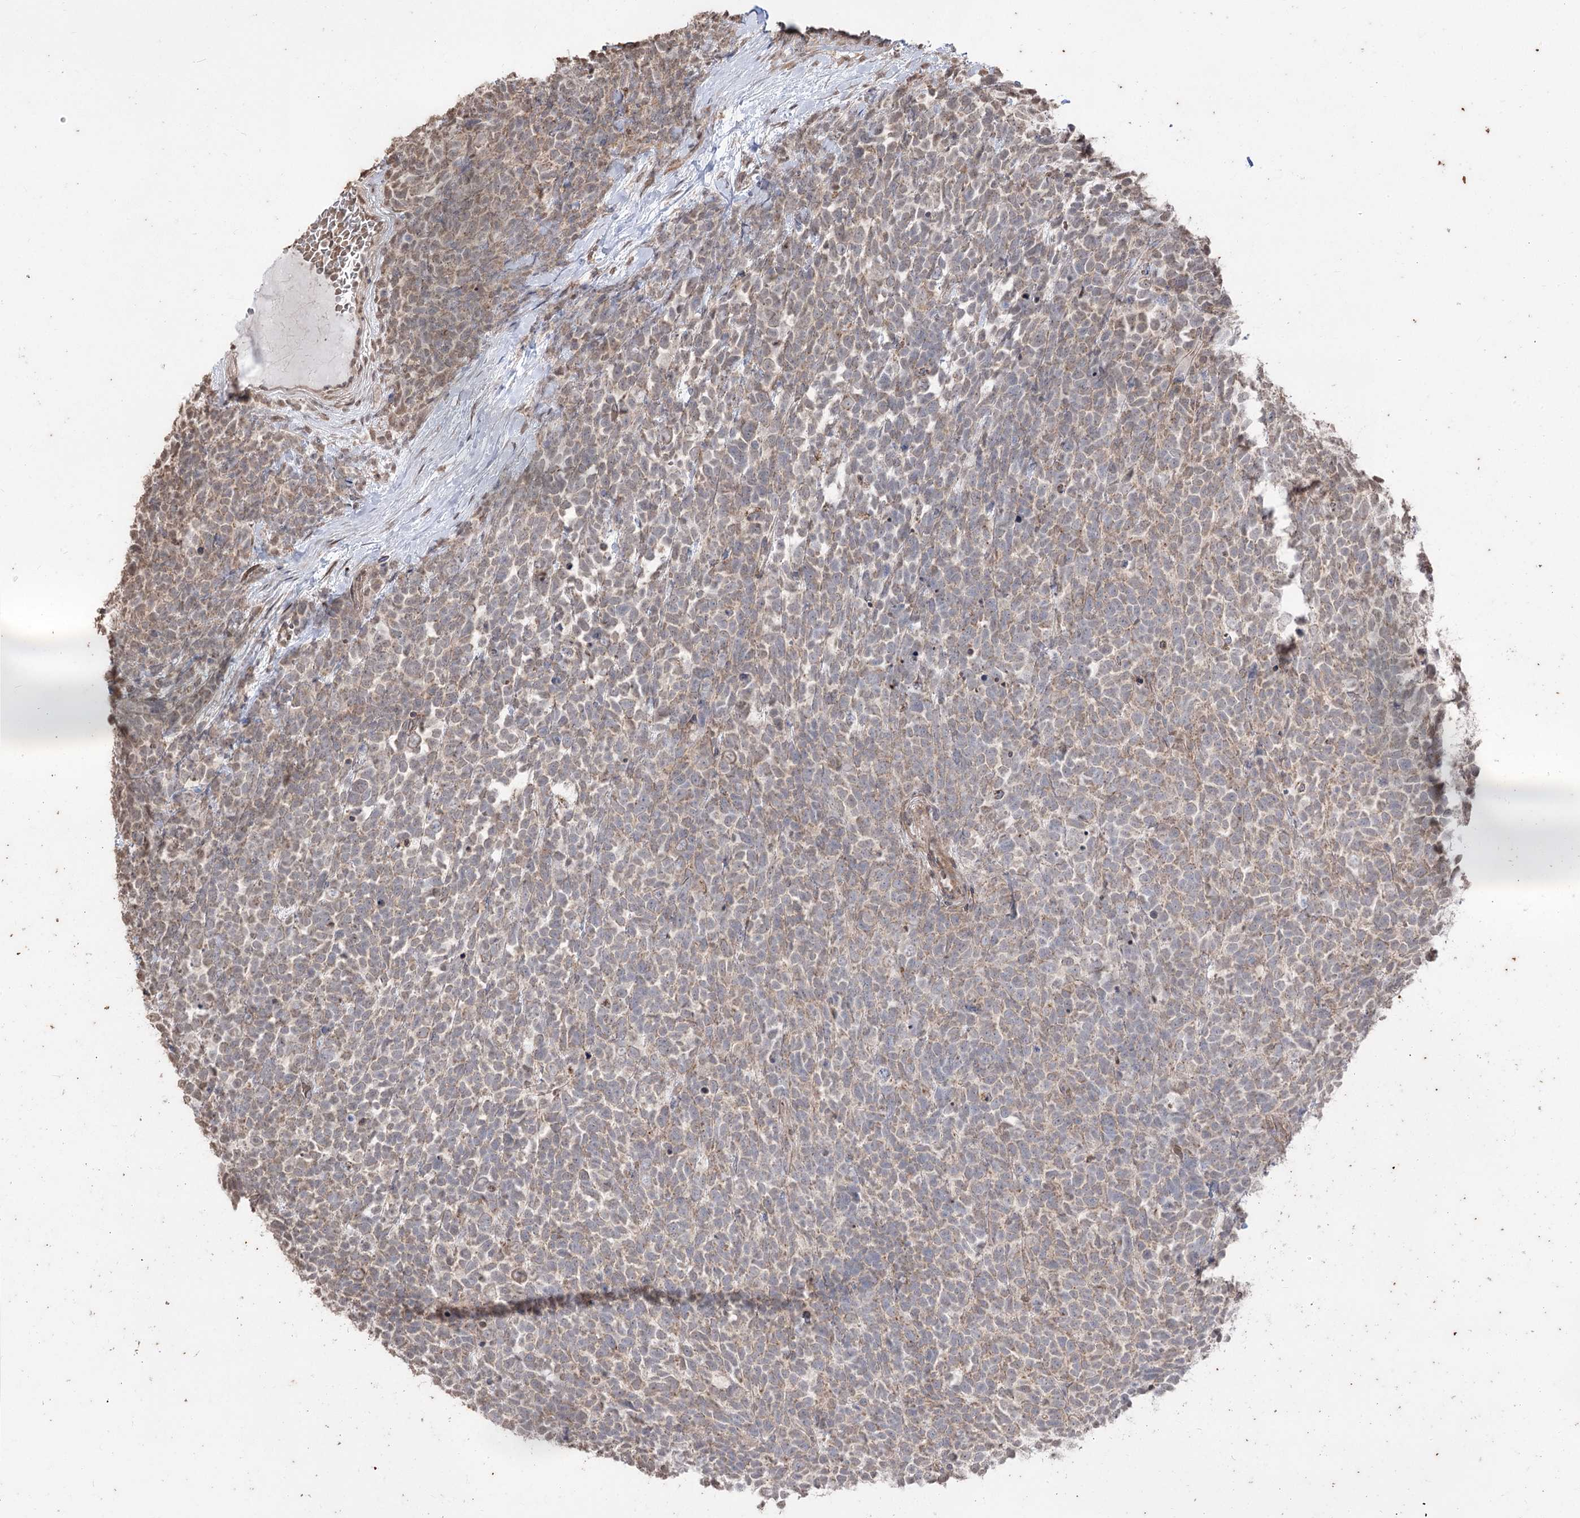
{"staining": {"intensity": "weak", "quantity": ">75%", "location": "cytoplasmic/membranous"}, "tissue": "urothelial cancer", "cell_type": "Tumor cells", "image_type": "cancer", "snomed": [{"axis": "morphology", "description": "Urothelial carcinoma, High grade"}, {"axis": "topography", "description": "Urinary bladder"}], "caption": "Protein staining demonstrates weak cytoplasmic/membranous staining in approximately >75% of tumor cells in urothelial cancer.", "gene": "ZSCAN23", "patient": {"sex": "female", "age": 82}}